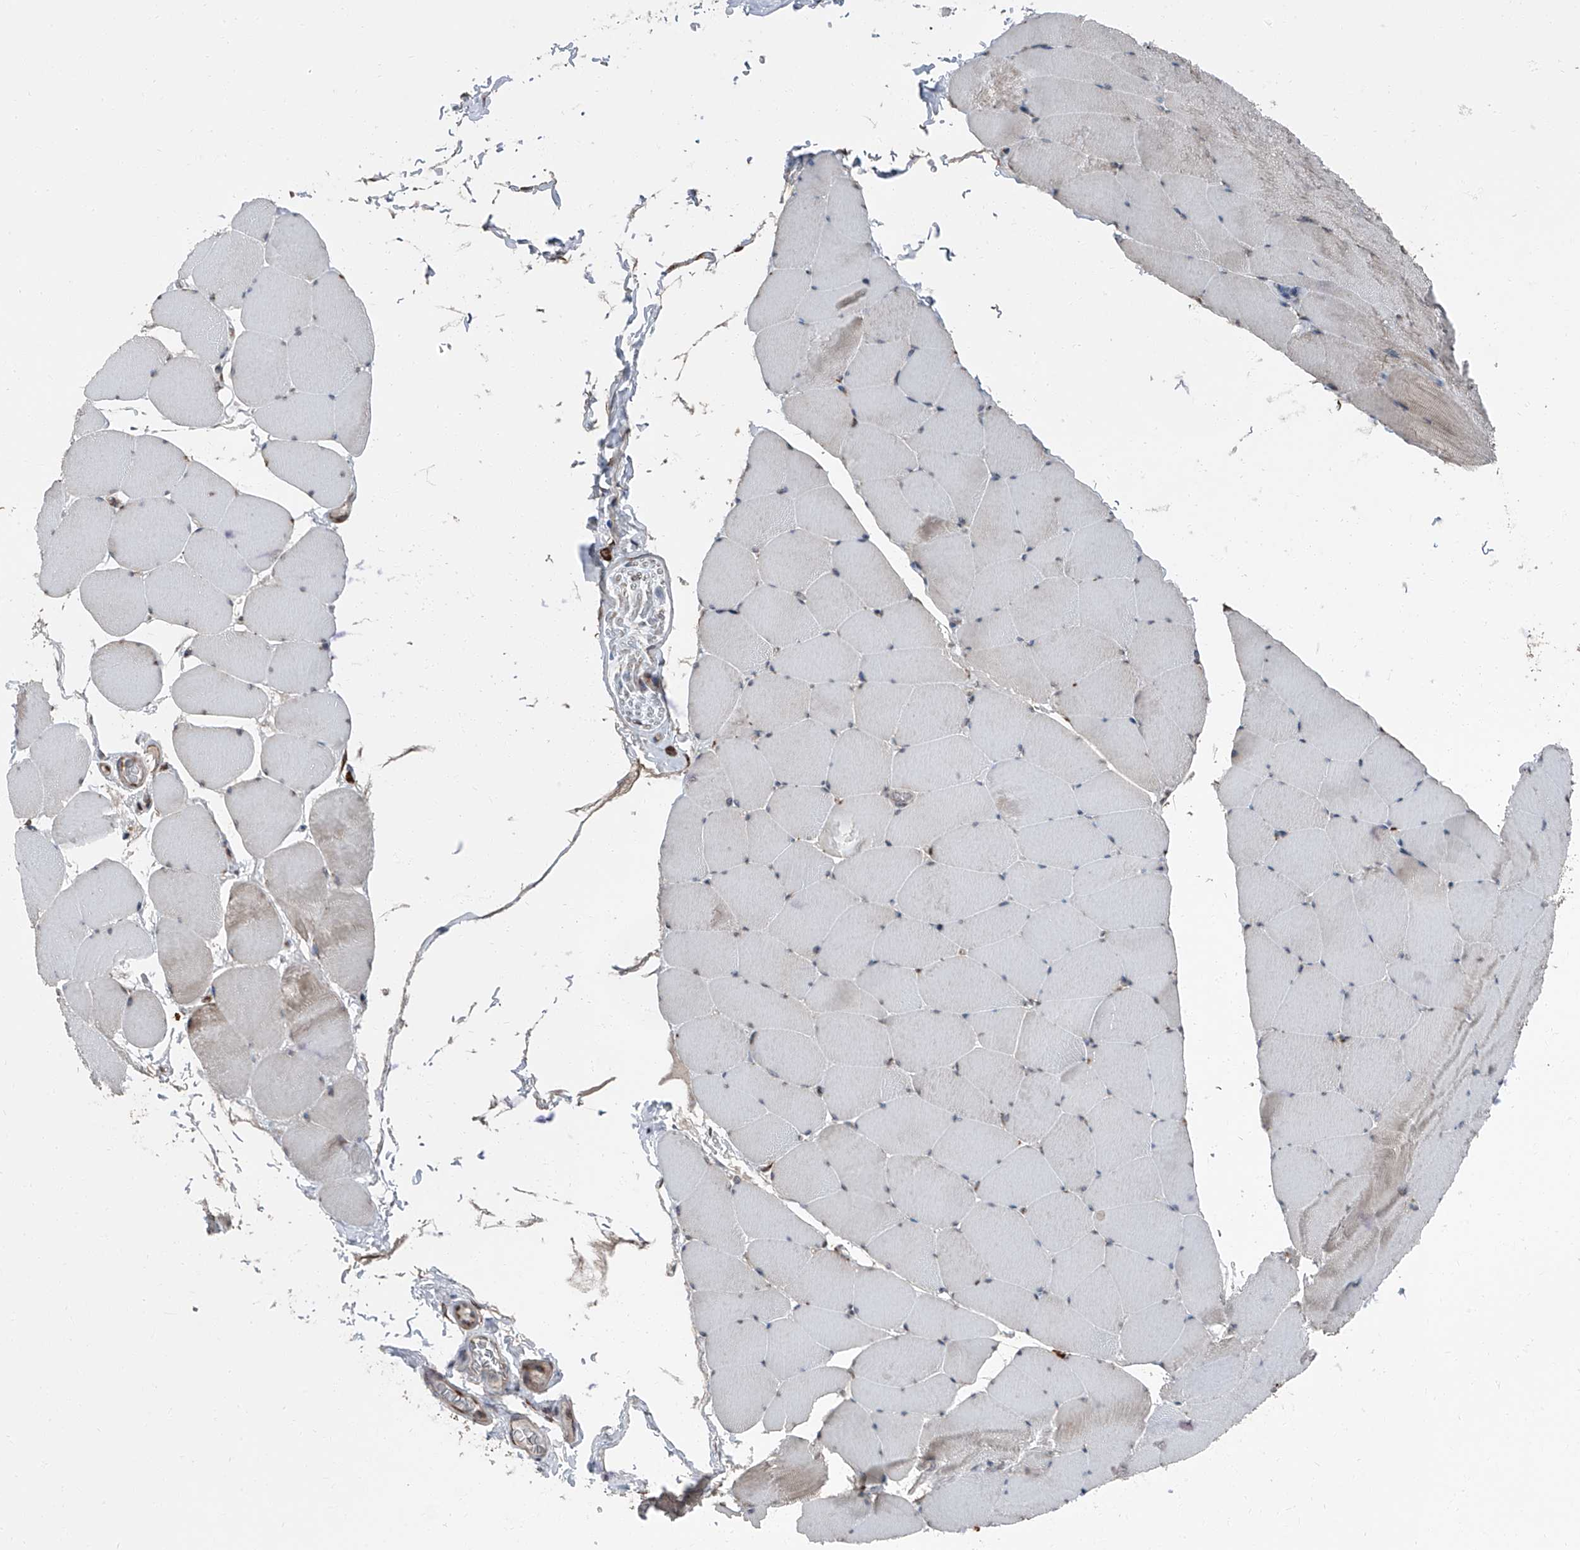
{"staining": {"intensity": "negative", "quantity": "none", "location": "none"}, "tissue": "skeletal muscle", "cell_type": "Myocytes", "image_type": "normal", "snomed": [{"axis": "morphology", "description": "Normal tissue, NOS"}, {"axis": "topography", "description": "Skeletal muscle"}], "caption": "Human skeletal muscle stained for a protein using immunohistochemistry displays no positivity in myocytes.", "gene": "LIMK1", "patient": {"sex": "male", "age": 62}}